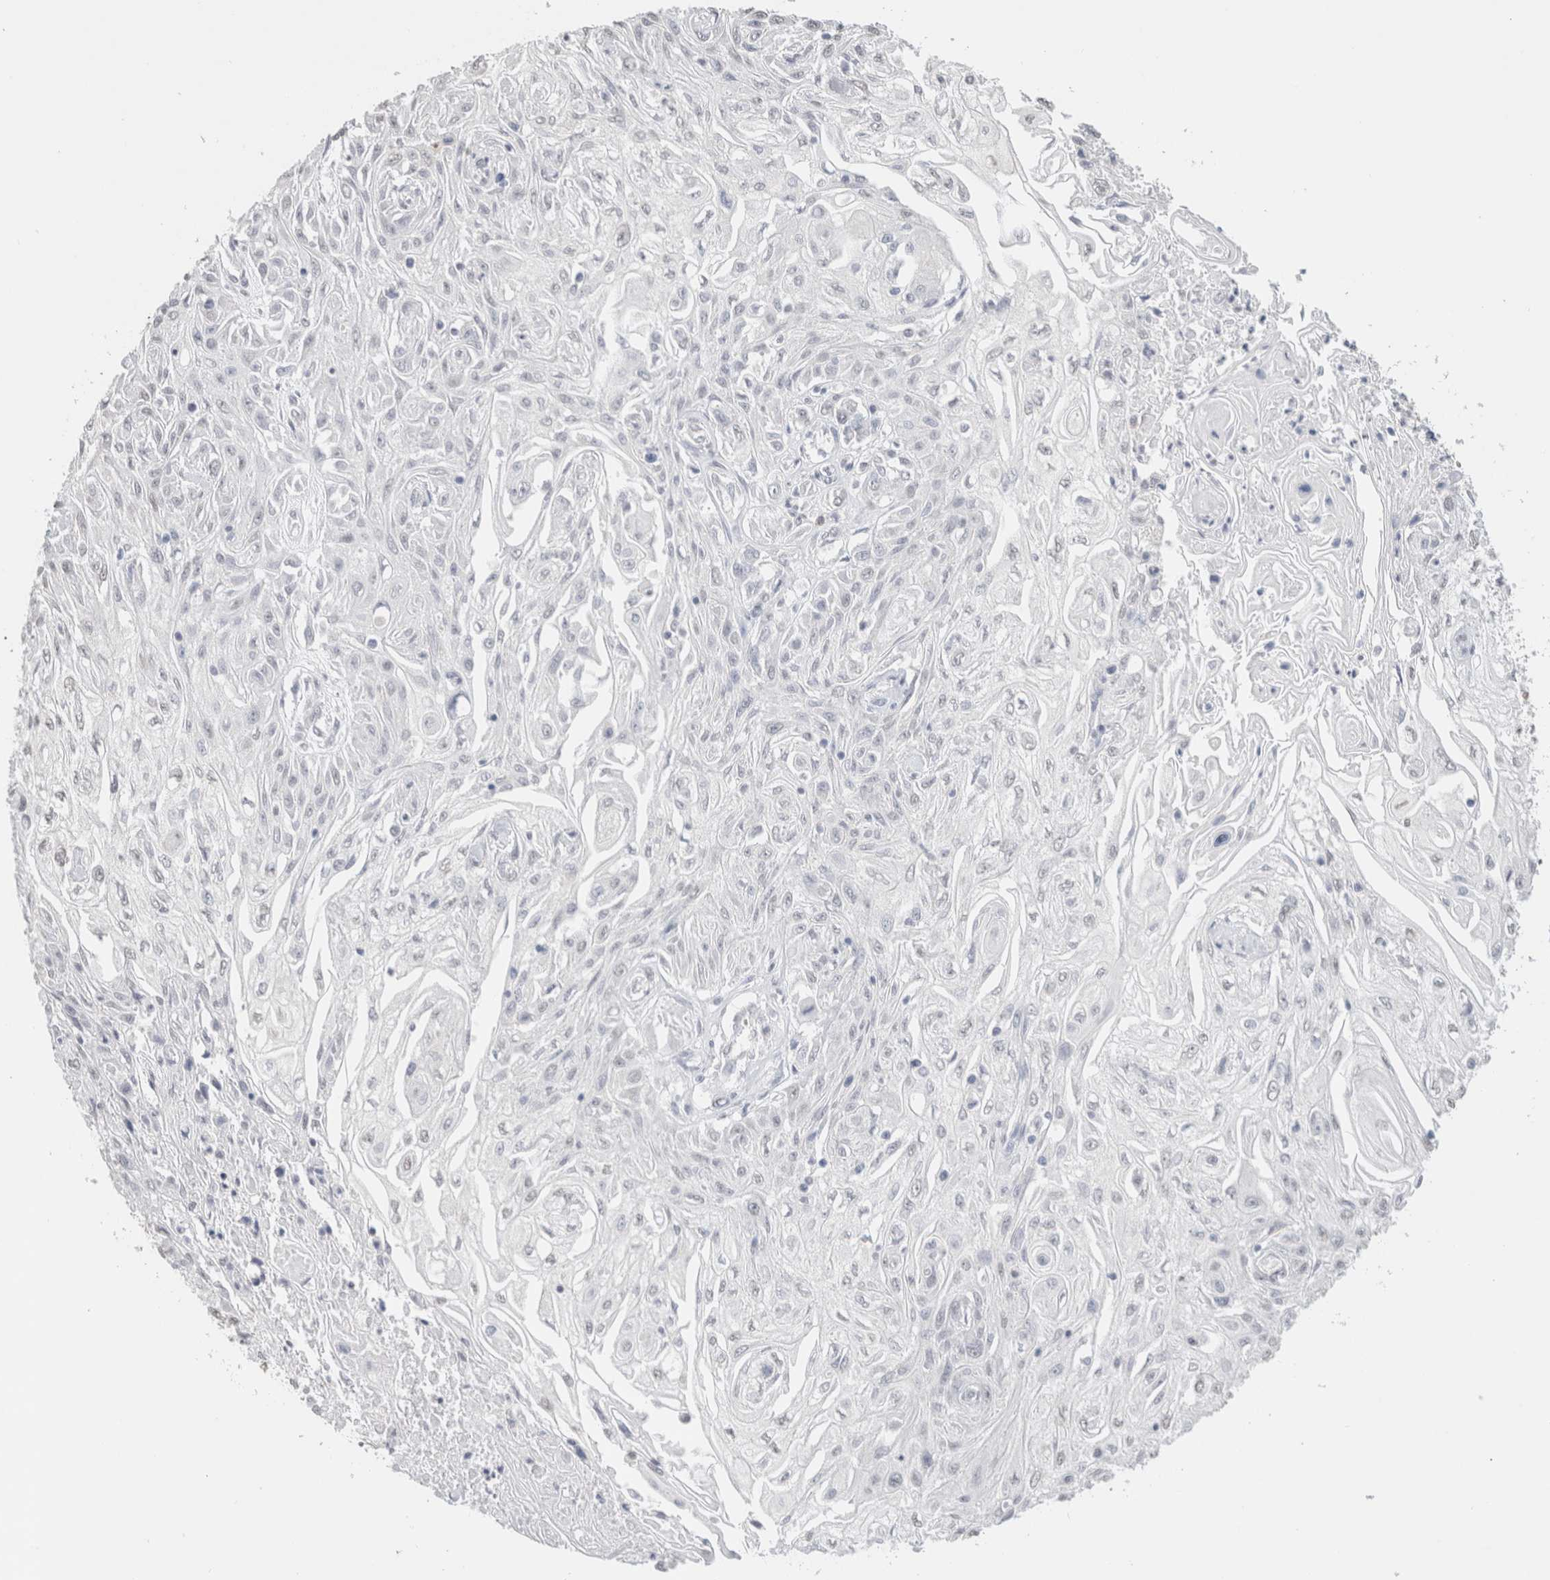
{"staining": {"intensity": "negative", "quantity": "none", "location": "none"}, "tissue": "skin cancer", "cell_type": "Tumor cells", "image_type": "cancer", "snomed": [{"axis": "morphology", "description": "Squamous cell carcinoma, NOS"}, {"axis": "morphology", "description": "Squamous cell carcinoma, metastatic, NOS"}, {"axis": "topography", "description": "Skin"}, {"axis": "topography", "description": "Lymph node"}], "caption": "This micrograph is of skin cancer stained with immunohistochemistry (IHC) to label a protein in brown with the nuclei are counter-stained blue. There is no staining in tumor cells. The staining is performed using DAB (3,3'-diaminobenzidine) brown chromogen with nuclei counter-stained in using hematoxylin.", "gene": "CD80", "patient": {"sex": "male", "age": 75}}